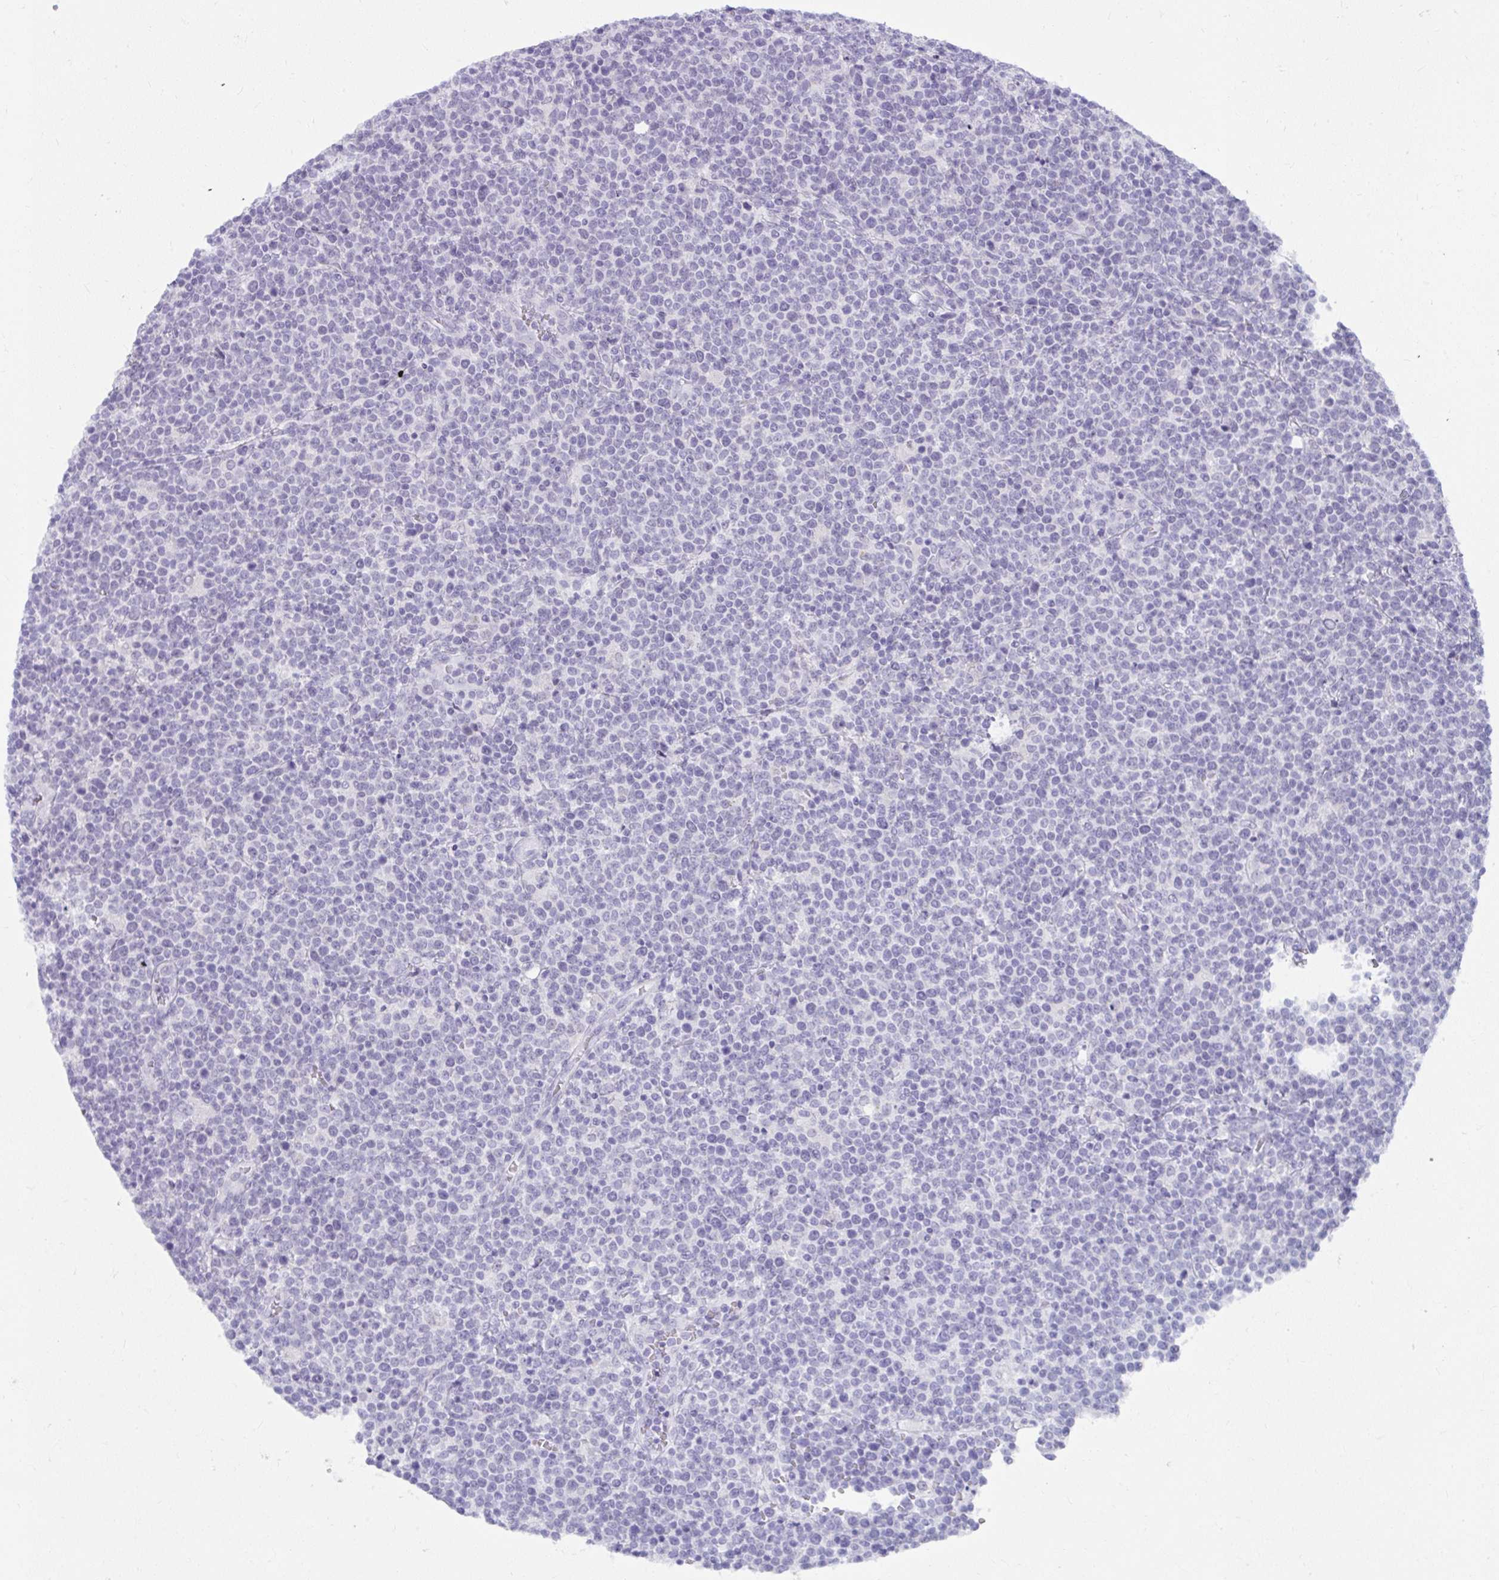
{"staining": {"intensity": "negative", "quantity": "none", "location": "none"}, "tissue": "lymphoma", "cell_type": "Tumor cells", "image_type": "cancer", "snomed": [{"axis": "morphology", "description": "Malignant lymphoma, non-Hodgkin's type, High grade"}, {"axis": "topography", "description": "Lymph node"}], "caption": "This image is of lymphoma stained with immunohistochemistry to label a protein in brown with the nuclei are counter-stained blue. There is no expression in tumor cells.", "gene": "UGT3A2", "patient": {"sex": "male", "age": 61}}